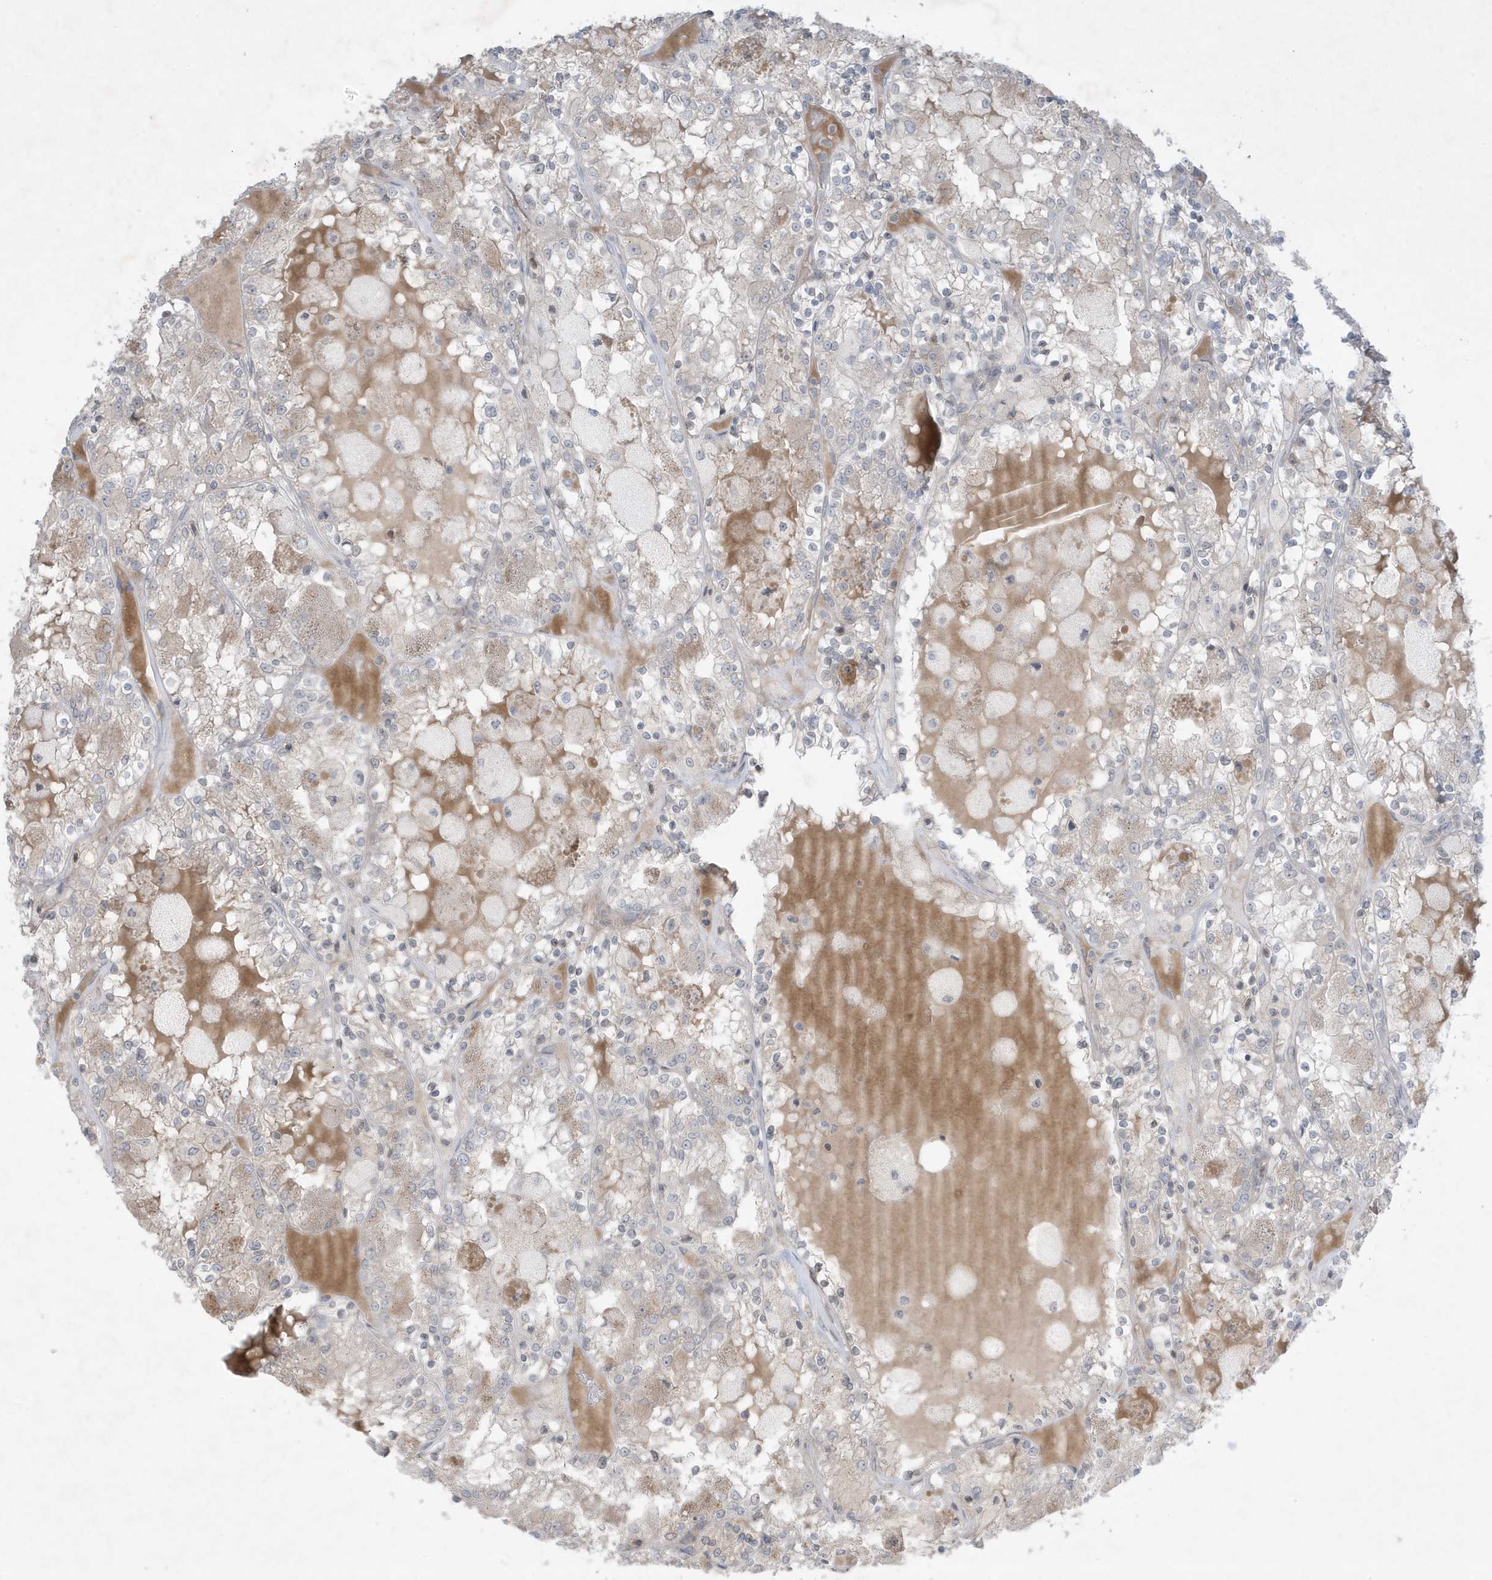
{"staining": {"intensity": "negative", "quantity": "none", "location": "none"}, "tissue": "renal cancer", "cell_type": "Tumor cells", "image_type": "cancer", "snomed": [{"axis": "morphology", "description": "Adenocarcinoma, NOS"}, {"axis": "topography", "description": "Kidney"}], "caption": "The image reveals no staining of tumor cells in renal cancer (adenocarcinoma).", "gene": "FNDC1", "patient": {"sex": "female", "age": 56}}